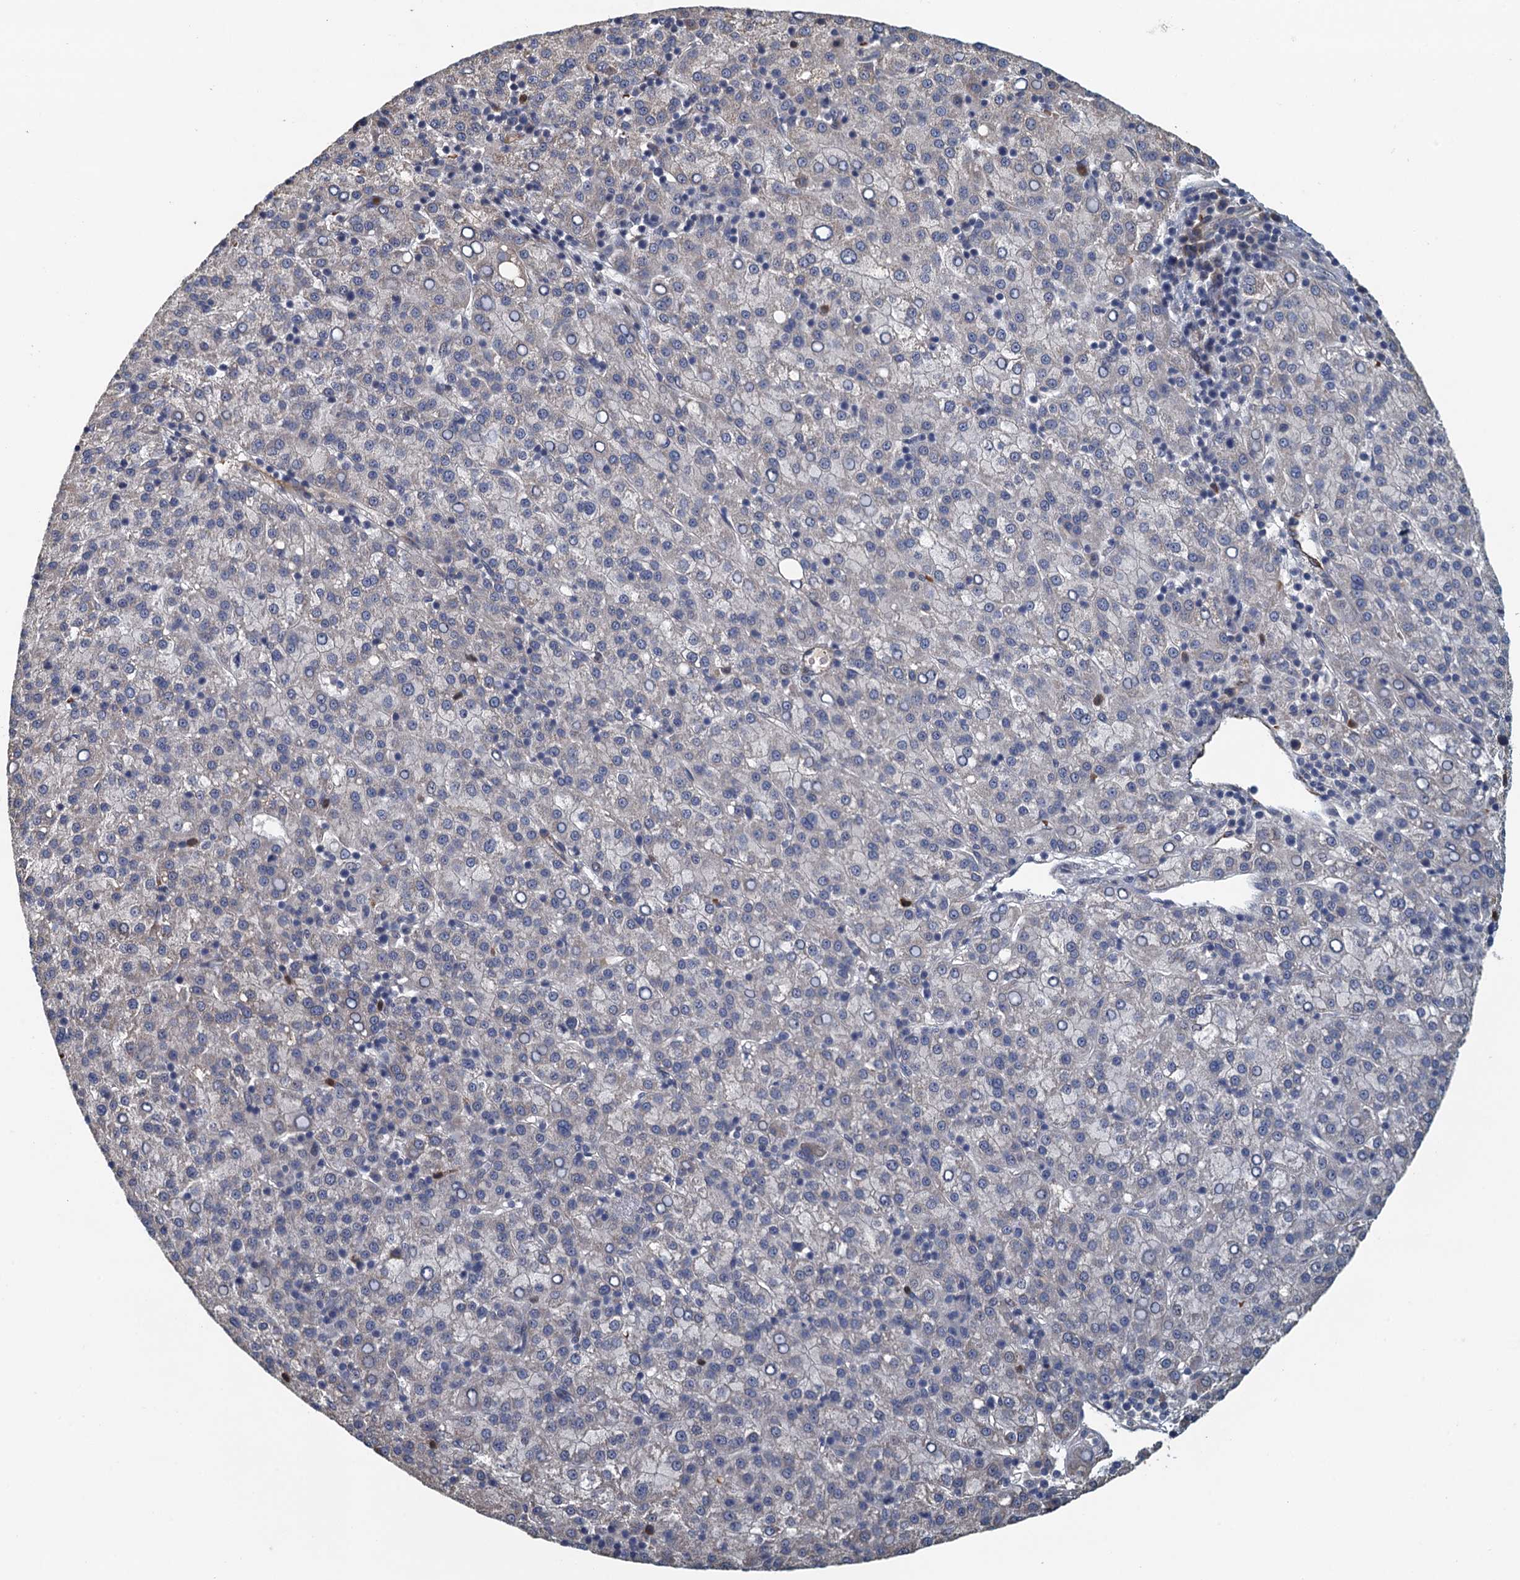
{"staining": {"intensity": "negative", "quantity": "none", "location": "none"}, "tissue": "liver cancer", "cell_type": "Tumor cells", "image_type": "cancer", "snomed": [{"axis": "morphology", "description": "Carcinoma, Hepatocellular, NOS"}, {"axis": "topography", "description": "Liver"}], "caption": "This is an immunohistochemistry photomicrograph of liver cancer (hepatocellular carcinoma). There is no expression in tumor cells.", "gene": "ACSBG1", "patient": {"sex": "female", "age": 58}}